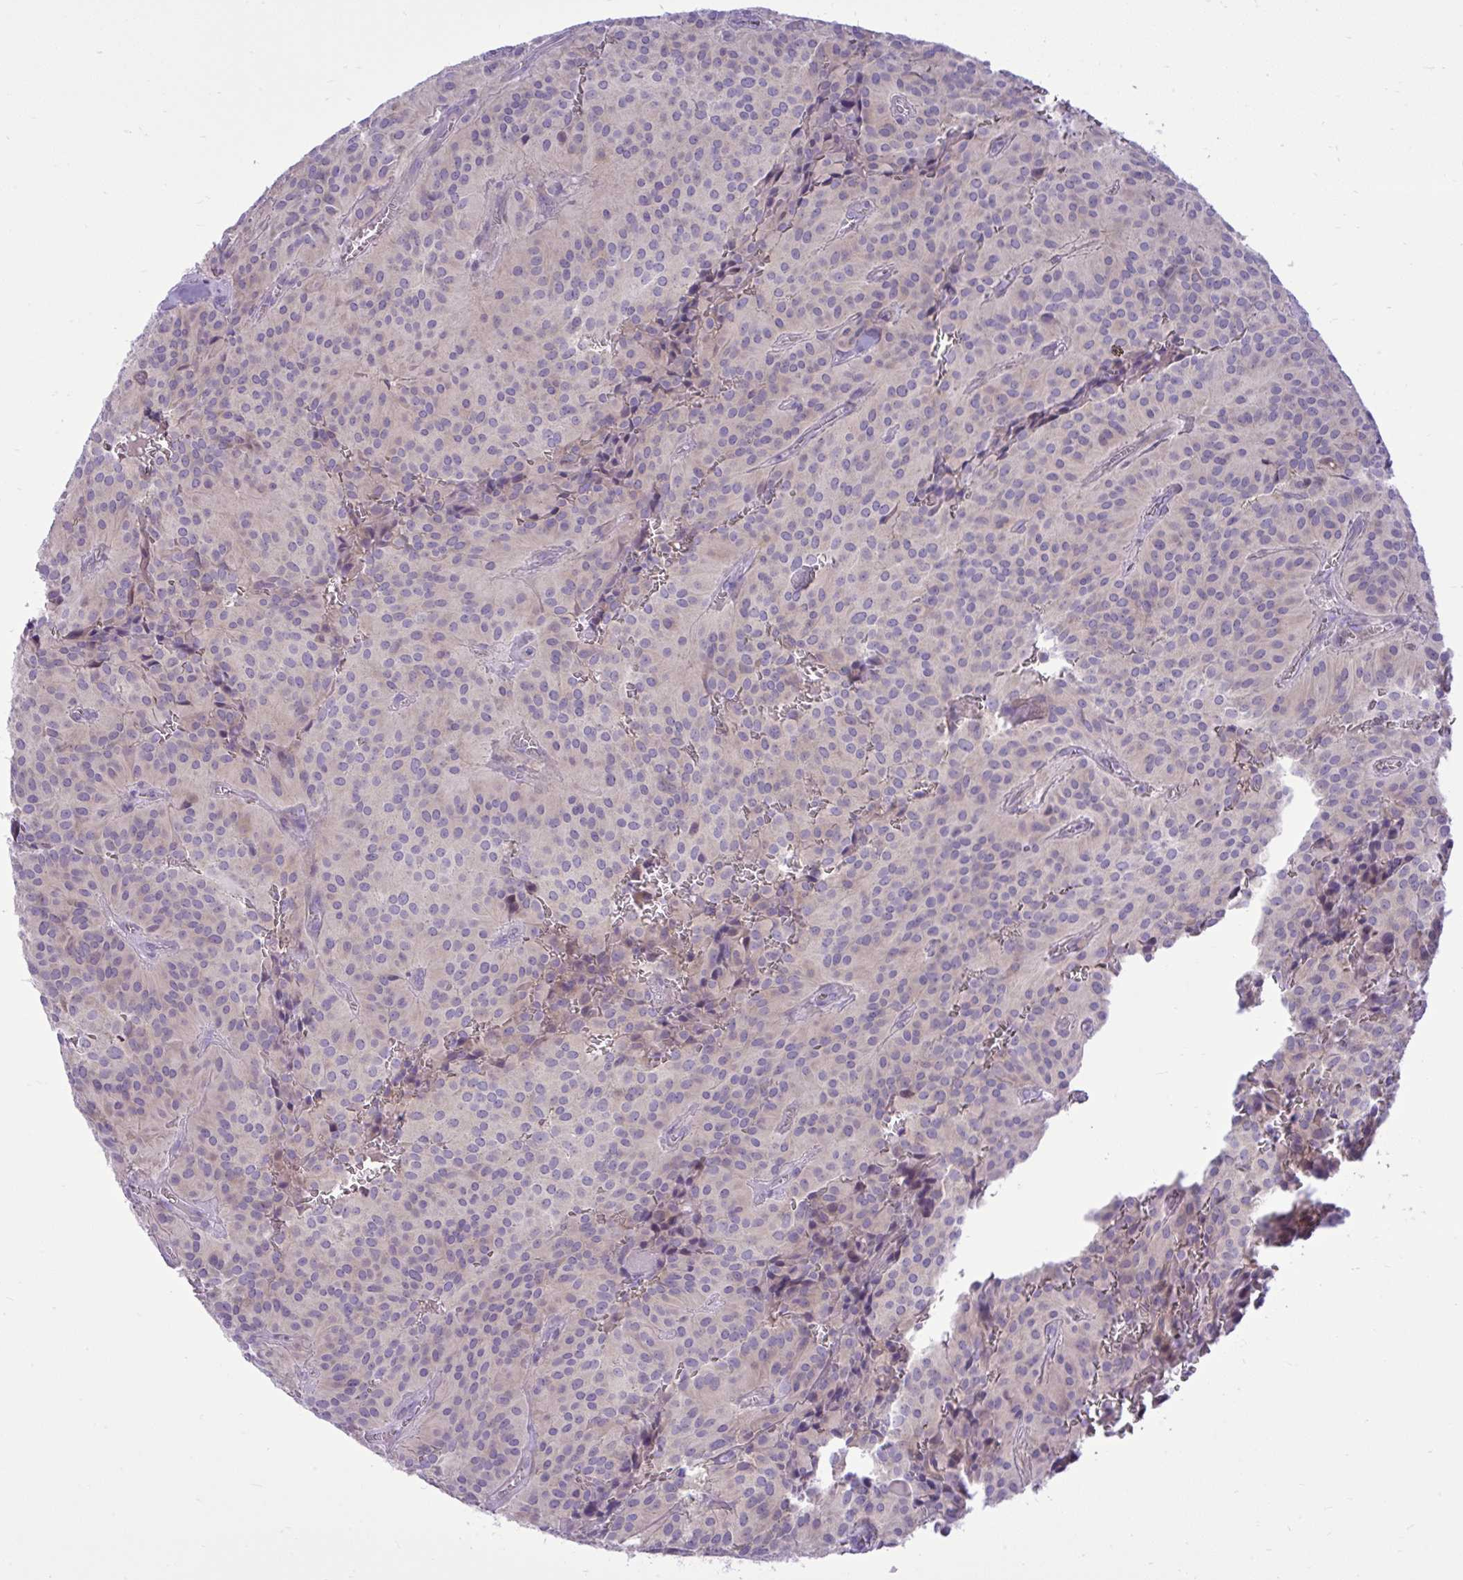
{"staining": {"intensity": "negative", "quantity": "none", "location": "none"}, "tissue": "glioma", "cell_type": "Tumor cells", "image_type": "cancer", "snomed": [{"axis": "morphology", "description": "Glioma, malignant, Low grade"}, {"axis": "topography", "description": "Brain"}], "caption": "DAB immunohistochemical staining of human low-grade glioma (malignant) exhibits no significant positivity in tumor cells. Brightfield microscopy of immunohistochemistry (IHC) stained with DAB (brown) and hematoxylin (blue), captured at high magnification.", "gene": "SPAG1", "patient": {"sex": "male", "age": 42}}